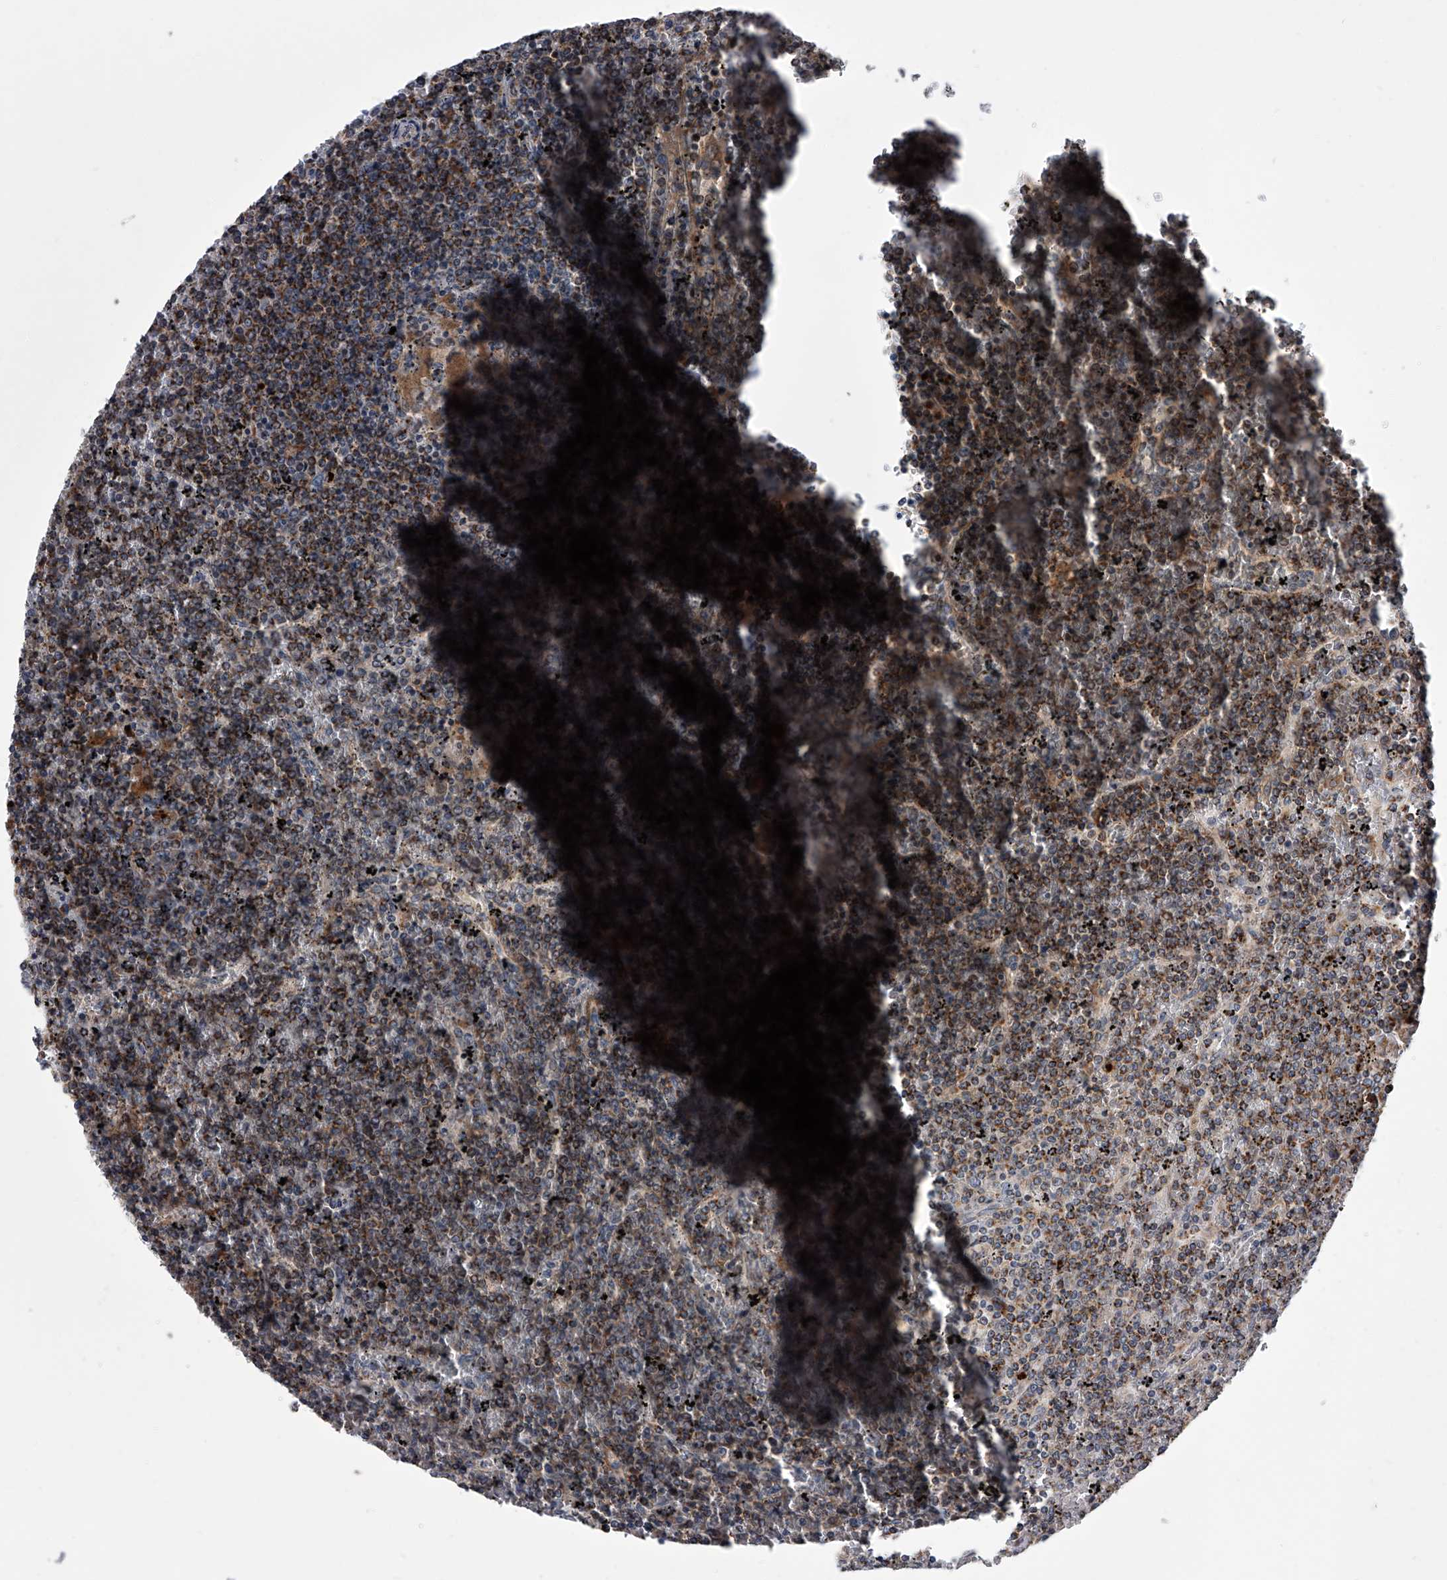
{"staining": {"intensity": "moderate", "quantity": "<25%", "location": "cytoplasmic/membranous"}, "tissue": "lymphoma", "cell_type": "Tumor cells", "image_type": "cancer", "snomed": [{"axis": "morphology", "description": "Malignant lymphoma, non-Hodgkin's type, Low grade"}, {"axis": "topography", "description": "Spleen"}], "caption": "This photomicrograph demonstrates immunohistochemistry (IHC) staining of low-grade malignant lymphoma, non-Hodgkin's type, with low moderate cytoplasmic/membranous positivity in about <25% of tumor cells.", "gene": "TRIM8", "patient": {"sex": "female", "age": 19}}